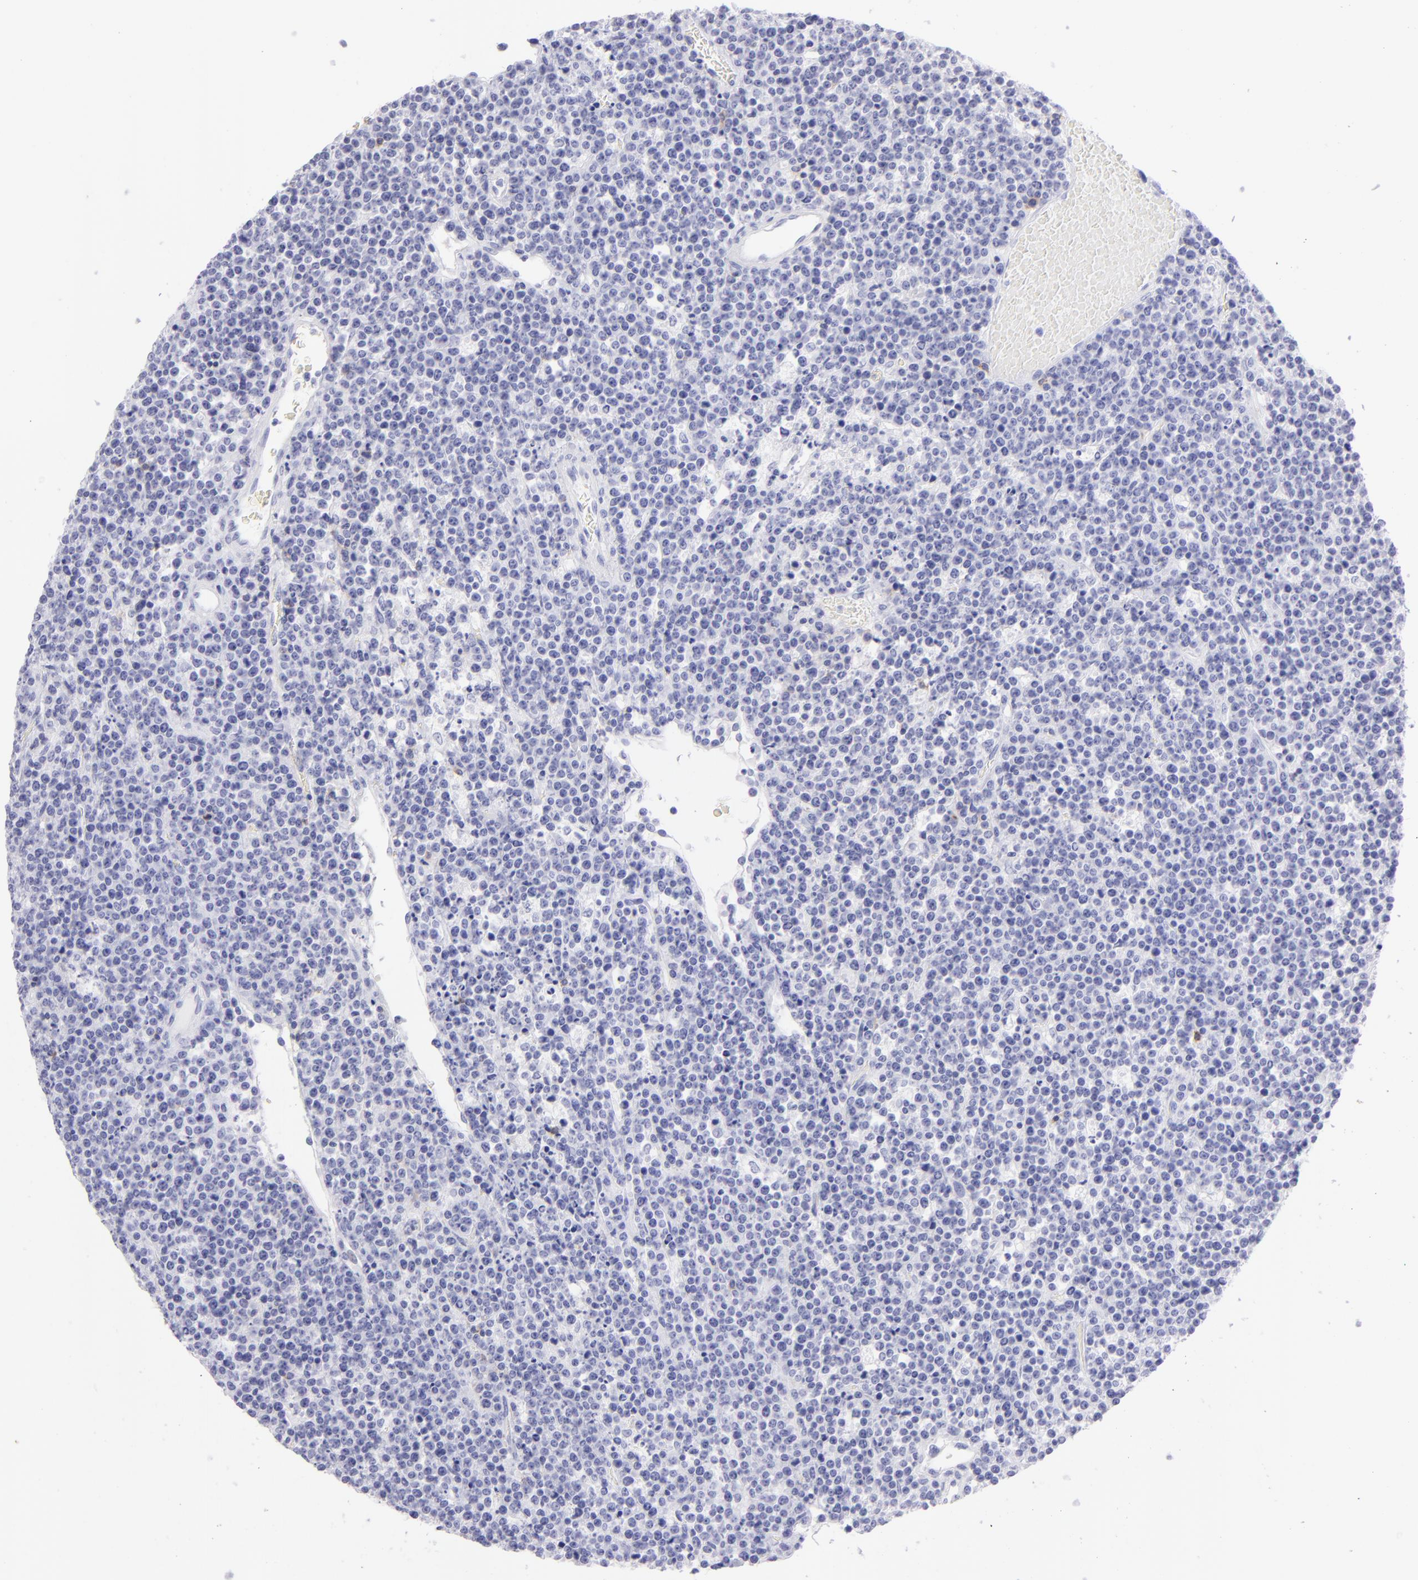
{"staining": {"intensity": "weak", "quantity": "<25%", "location": "cytoplasmic/membranous"}, "tissue": "lymphoma", "cell_type": "Tumor cells", "image_type": "cancer", "snomed": [{"axis": "morphology", "description": "Malignant lymphoma, non-Hodgkin's type, High grade"}, {"axis": "topography", "description": "Ovary"}], "caption": "A high-resolution image shows immunohistochemistry (IHC) staining of lymphoma, which displays no significant positivity in tumor cells.", "gene": "CD69", "patient": {"sex": "female", "age": 56}}